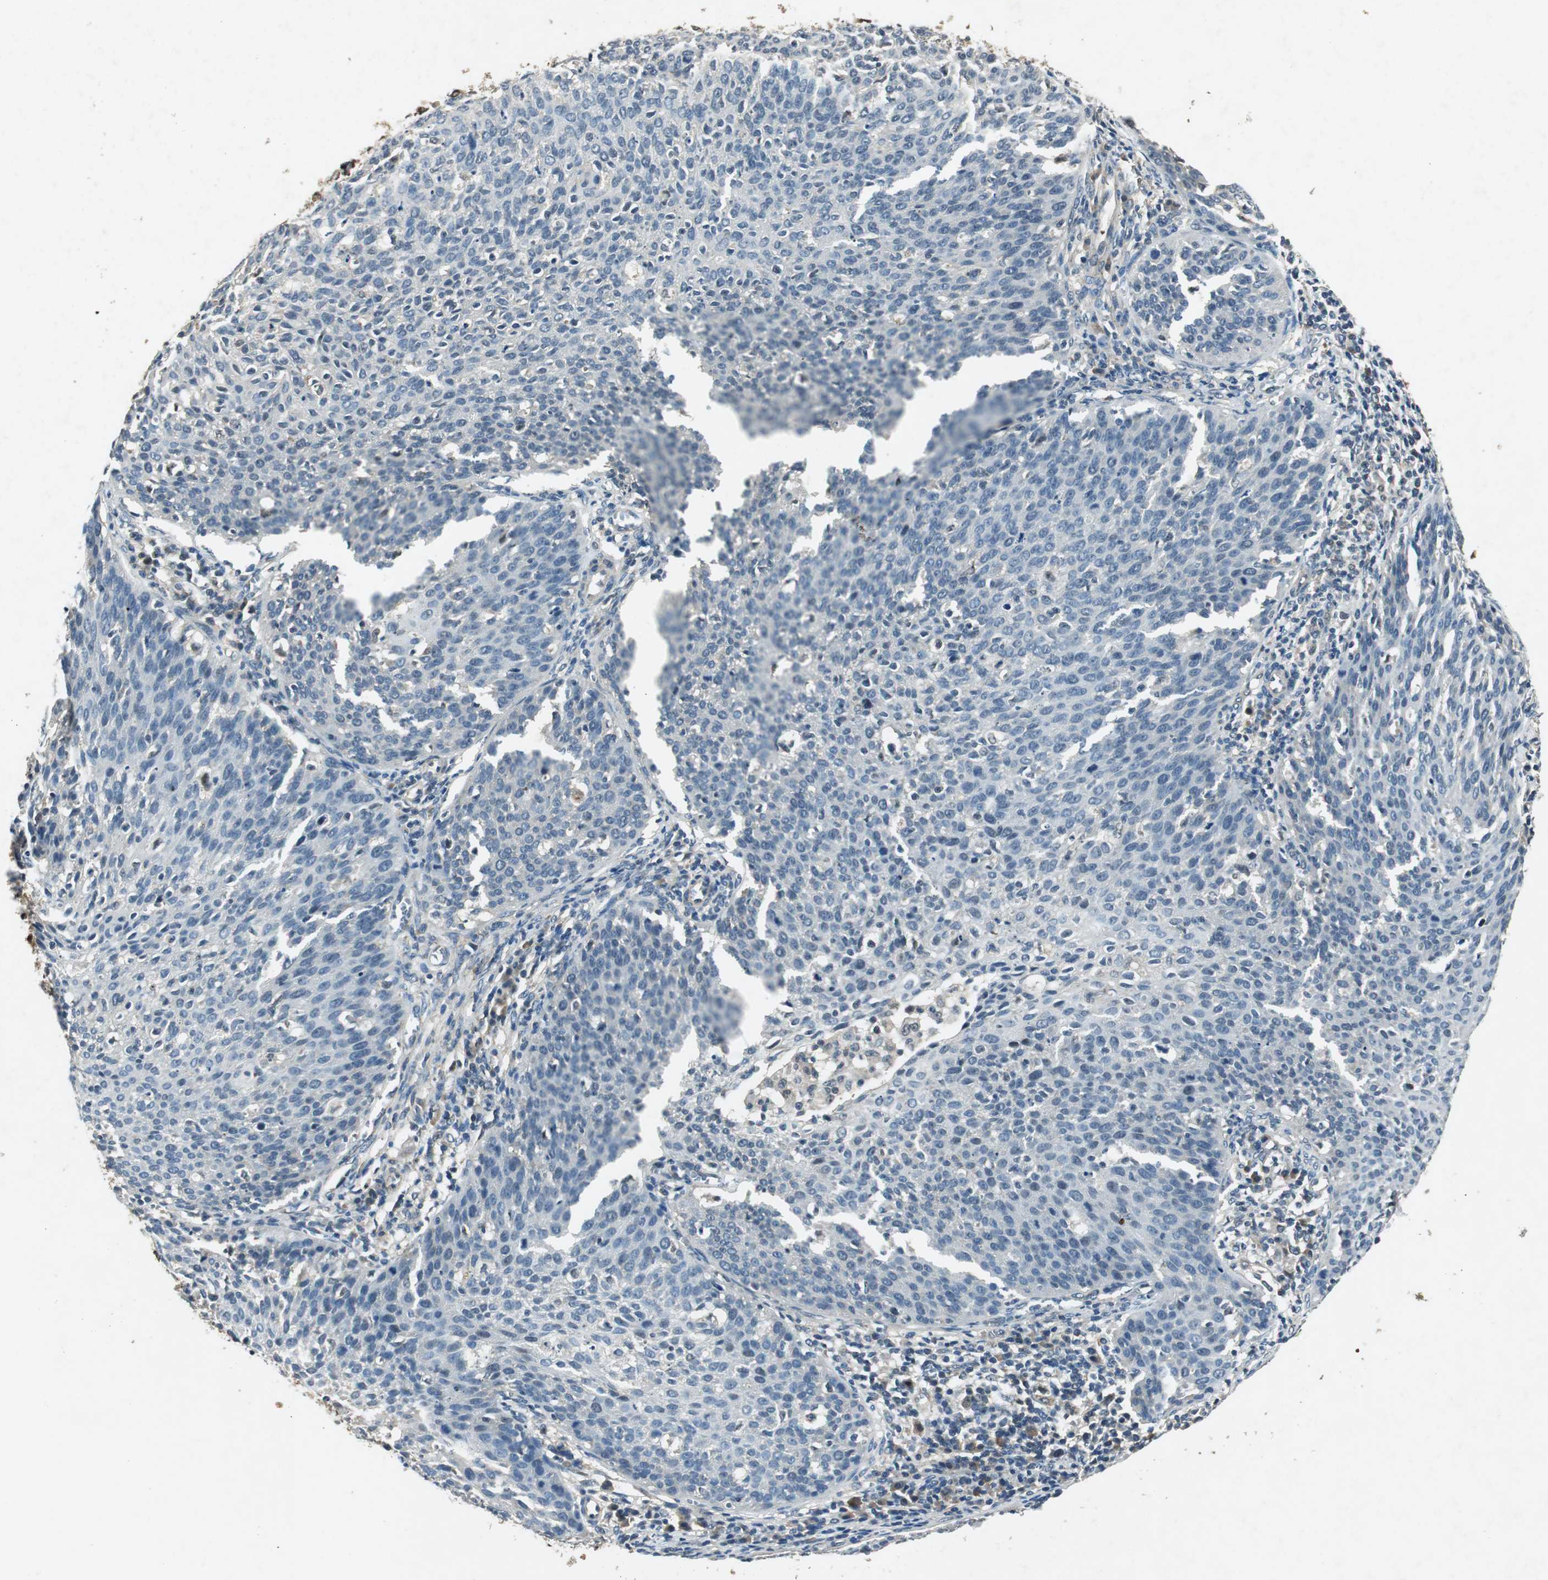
{"staining": {"intensity": "negative", "quantity": "none", "location": "none"}, "tissue": "cervical cancer", "cell_type": "Tumor cells", "image_type": "cancer", "snomed": [{"axis": "morphology", "description": "Squamous cell carcinoma, NOS"}, {"axis": "topography", "description": "Cervix"}], "caption": "Immunohistochemistry micrograph of cervical squamous cell carcinoma stained for a protein (brown), which displays no staining in tumor cells. (Brightfield microscopy of DAB IHC at high magnification).", "gene": "PSMB4", "patient": {"sex": "female", "age": 38}}